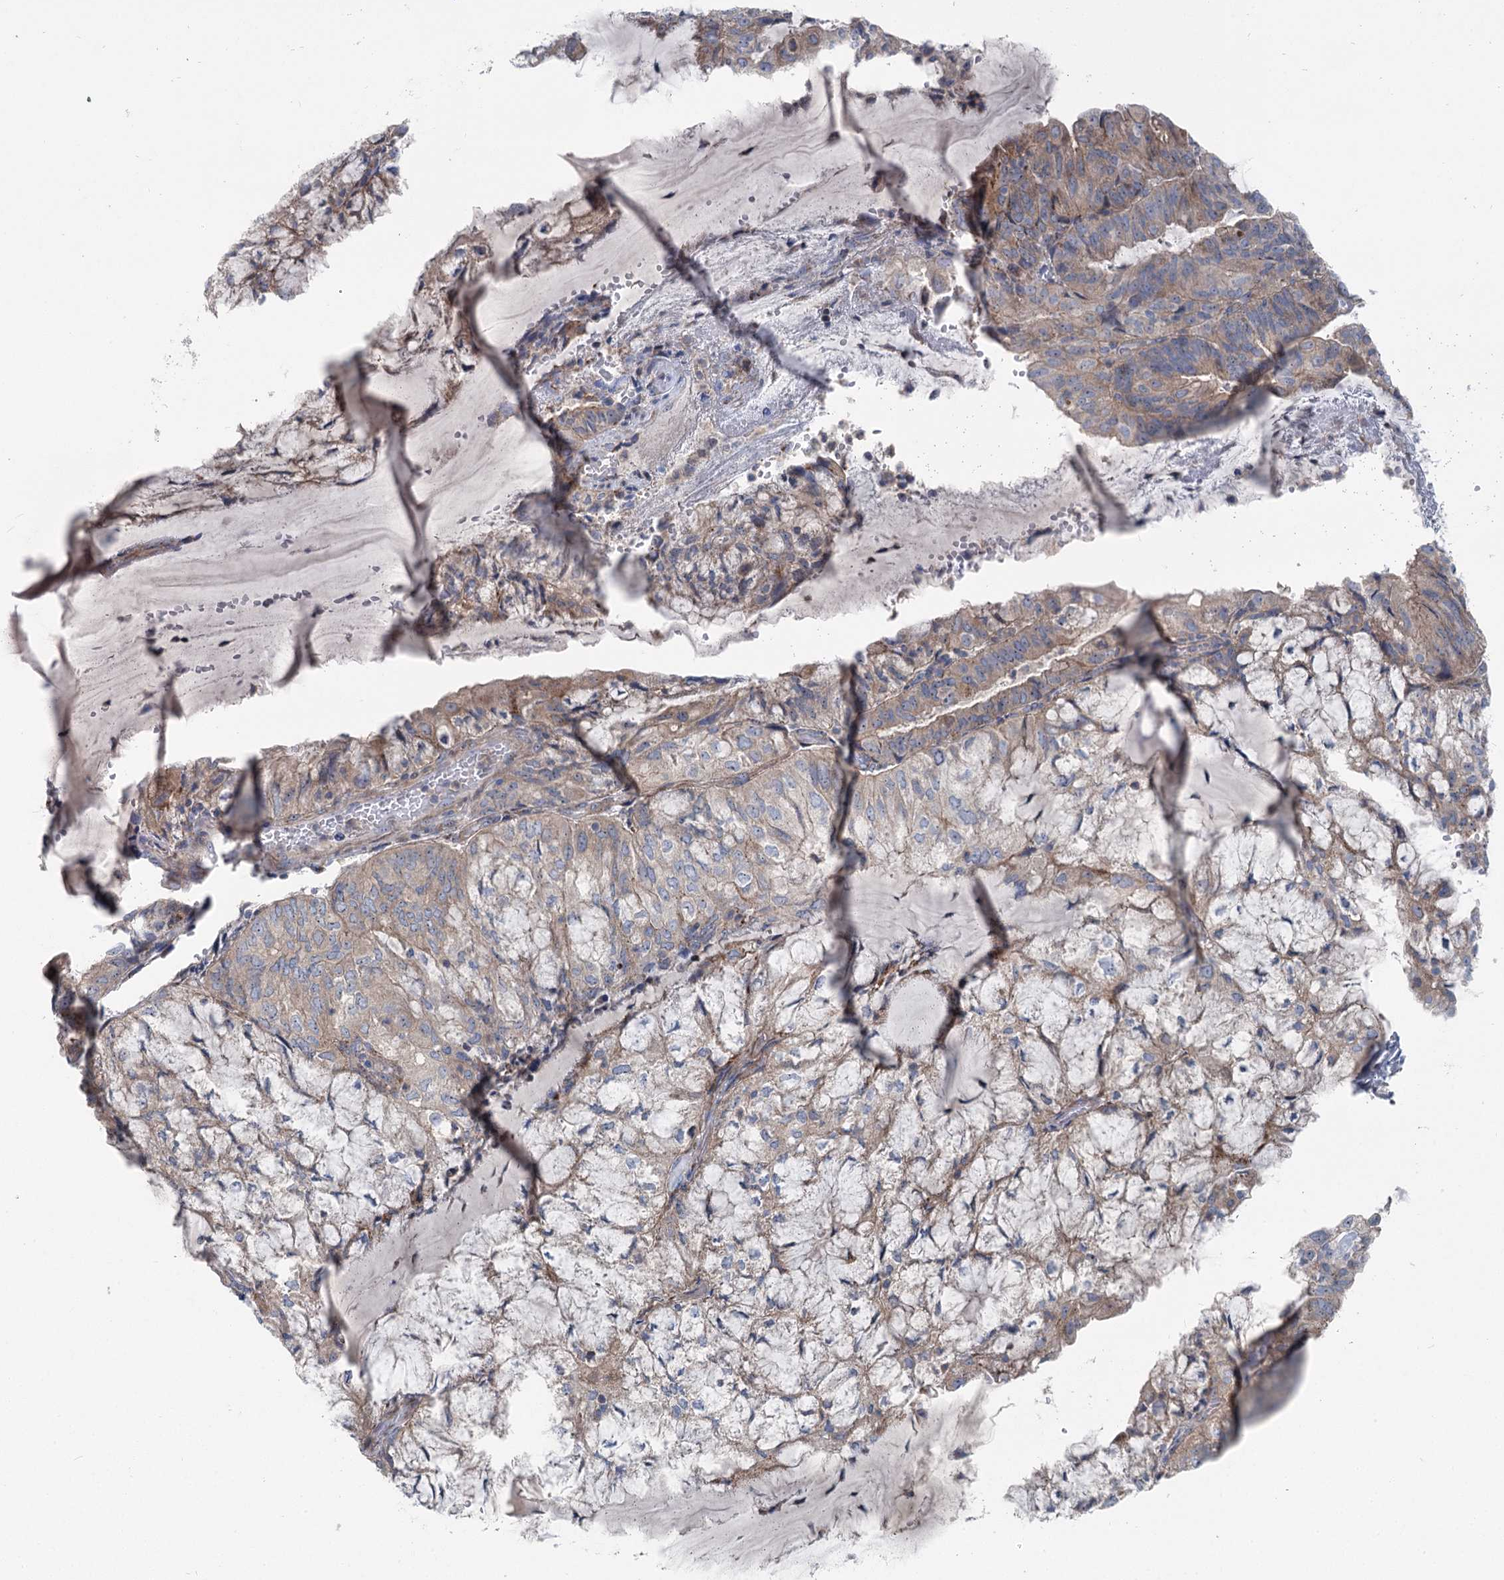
{"staining": {"intensity": "weak", "quantity": ">75%", "location": "cytoplasmic/membranous"}, "tissue": "endometrial cancer", "cell_type": "Tumor cells", "image_type": "cancer", "snomed": [{"axis": "morphology", "description": "Adenocarcinoma, NOS"}, {"axis": "topography", "description": "Endometrium"}], "caption": "IHC image of endometrial adenocarcinoma stained for a protein (brown), which displays low levels of weak cytoplasmic/membranous positivity in about >75% of tumor cells.", "gene": "MARK2", "patient": {"sex": "female", "age": 81}}